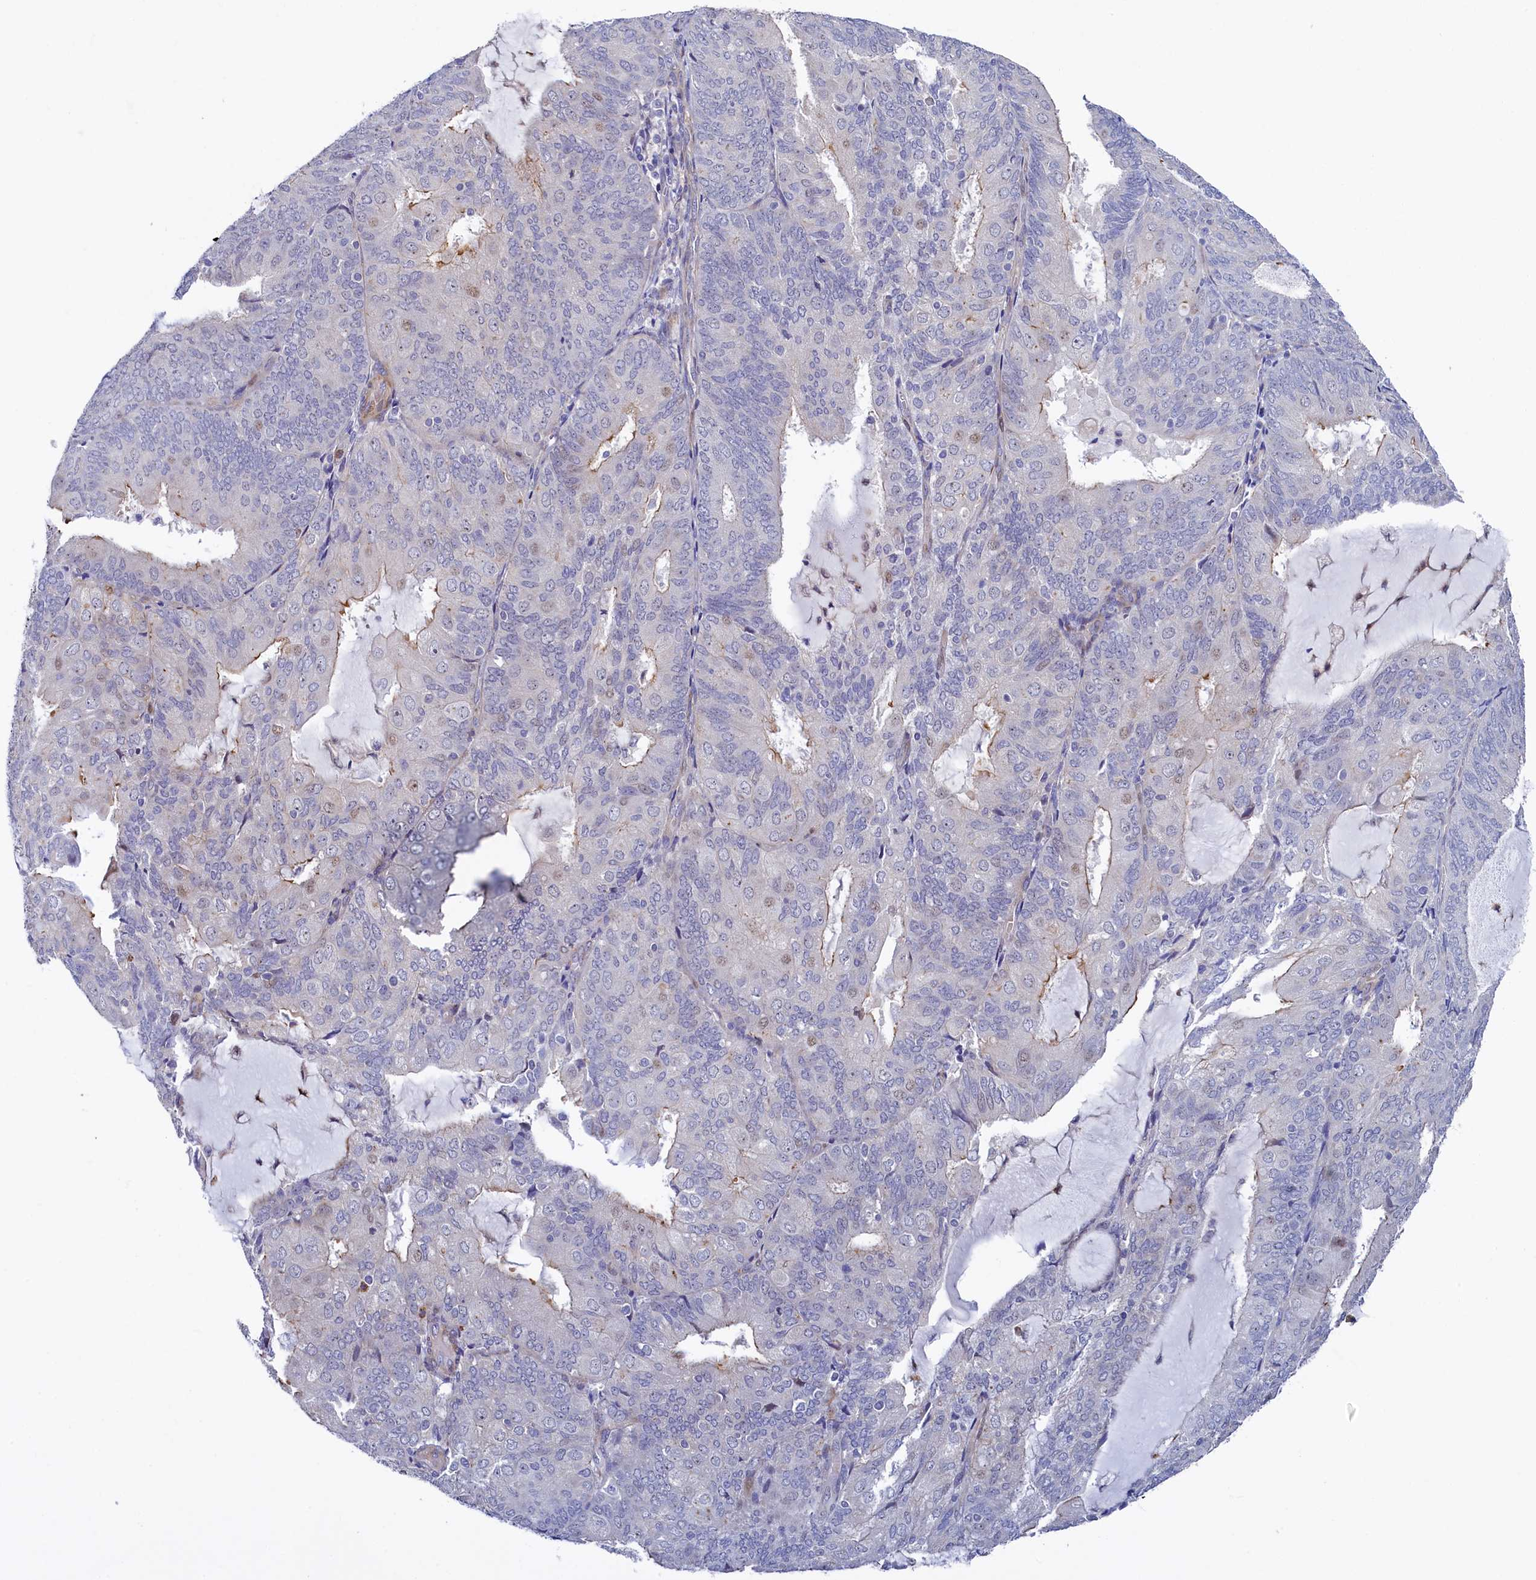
{"staining": {"intensity": "negative", "quantity": "none", "location": "none"}, "tissue": "endometrial cancer", "cell_type": "Tumor cells", "image_type": "cancer", "snomed": [{"axis": "morphology", "description": "Adenocarcinoma, NOS"}, {"axis": "topography", "description": "Endometrium"}], "caption": "High power microscopy photomicrograph of an IHC micrograph of adenocarcinoma (endometrial), revealing no significant positivity in tumor cells.", "gene": "PIK3C3", "patient": {"sex": "female", "age": 81}}